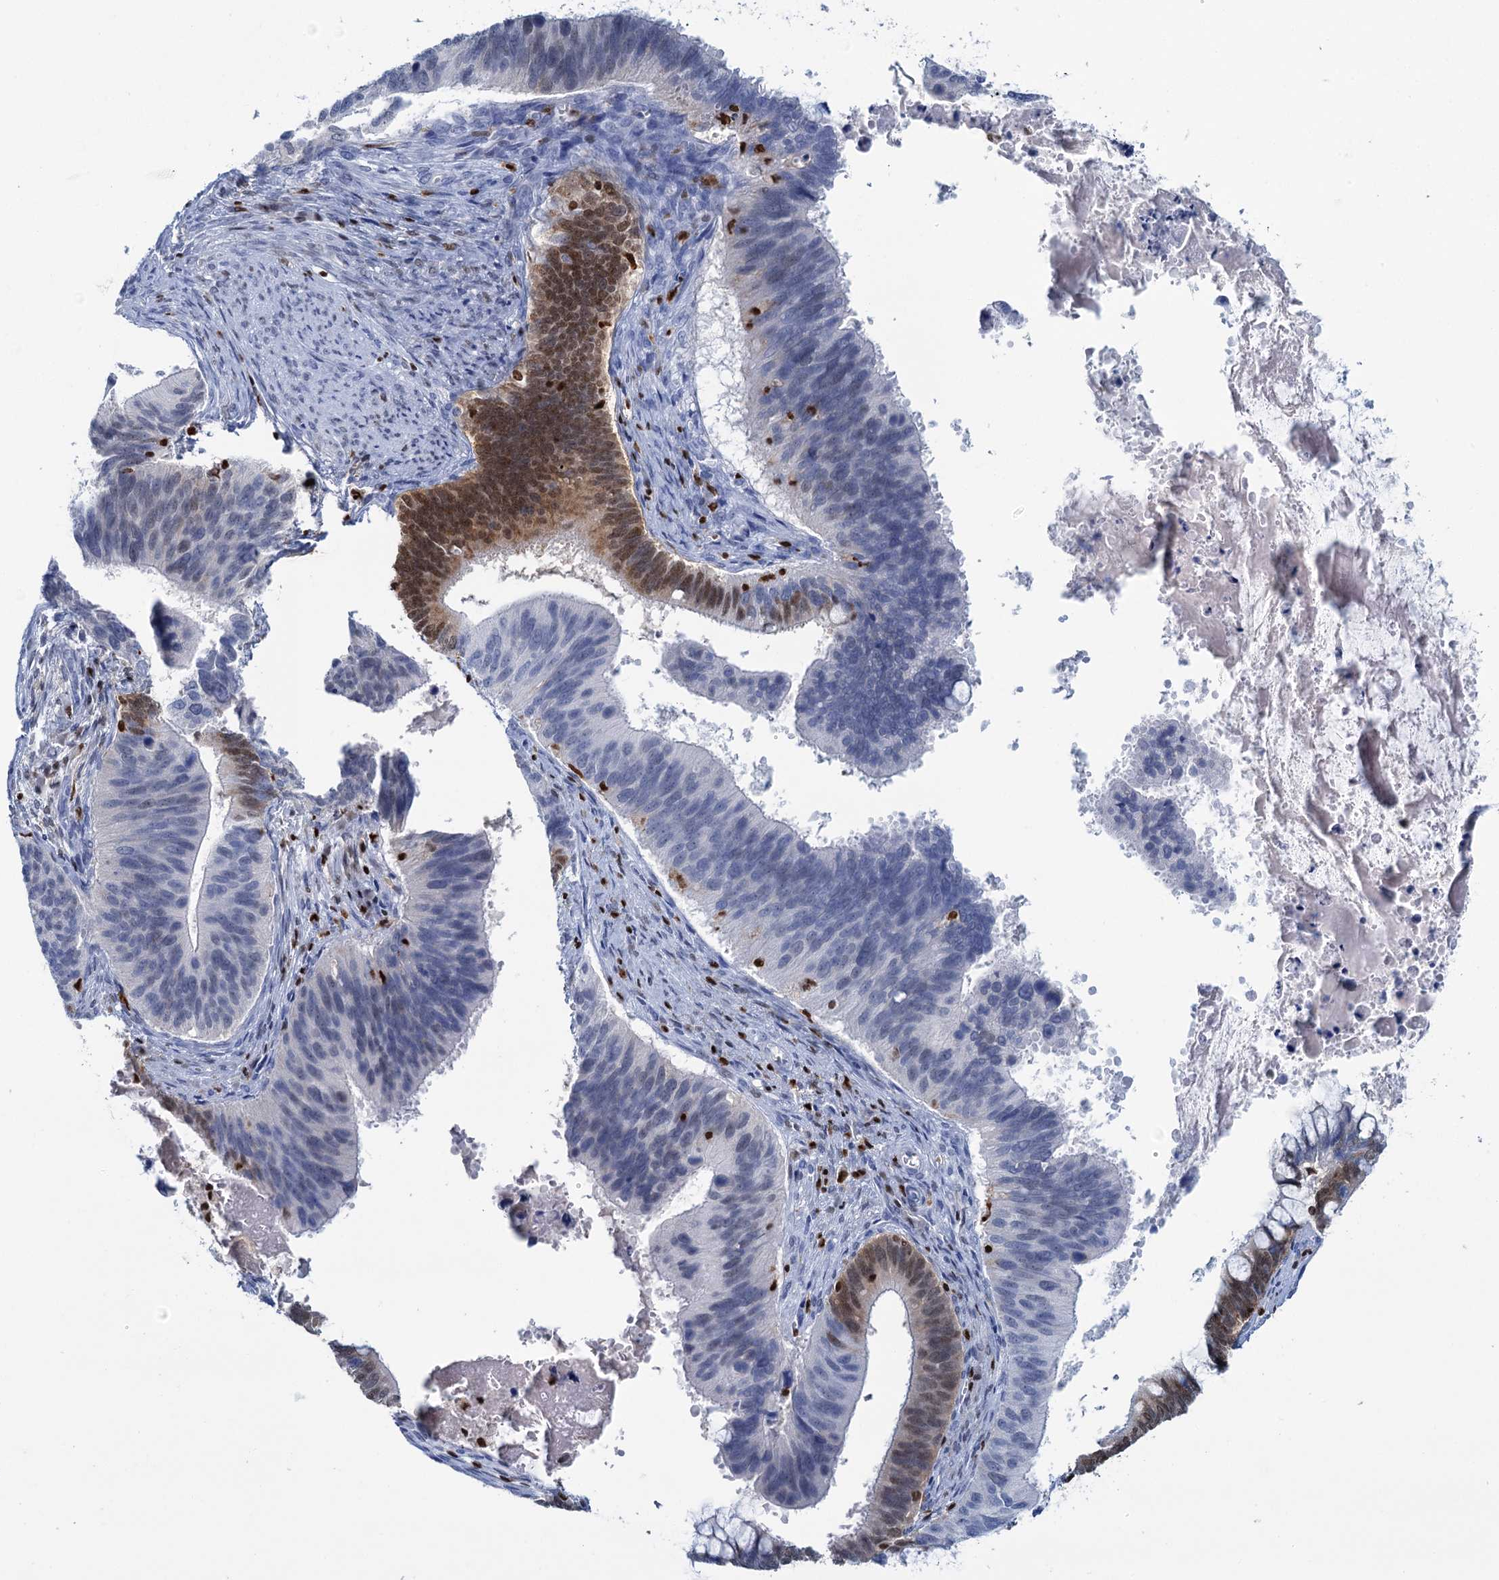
{"staining": {"intensity": "moderate", "quantity": "25%-75%", "location": "nuclear"}, "tissue": "cervical cancer", "cell_type": "Tumor cells", "image_type": "cancer", "snomed": [{"axis": "morphology", "description": "Adenocarcinoma, NOS"}, {"axis": "topography", "description": "Cervix"}], "caption": "The image exhibits immunohistochemical staining of adenocarcinoma (cervical). There is moderate nuclear staining is present in approximately 25%-75% of tumor cells.", "gene": "CELF2", "patient": {"sex": "female", "age": 42}}